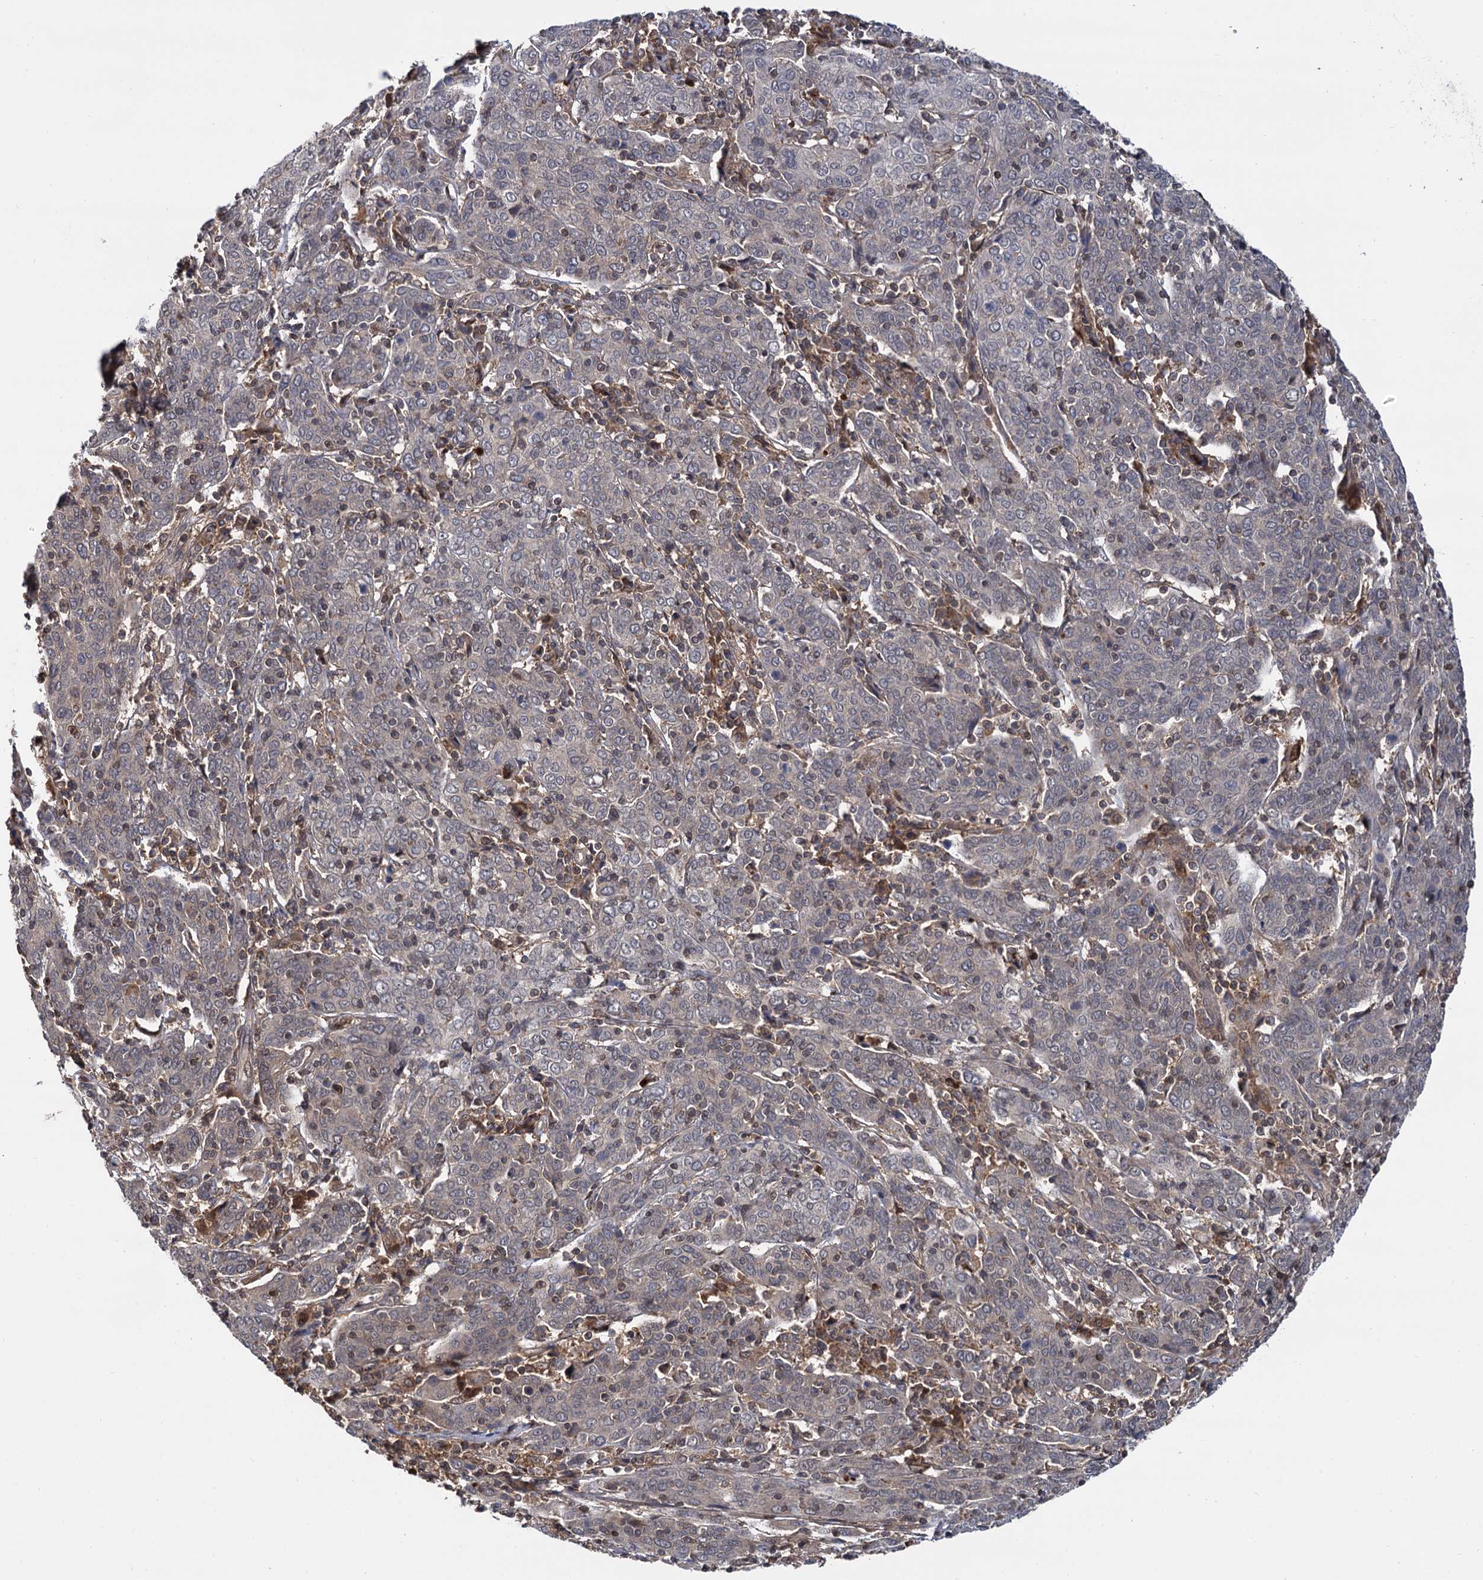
{"staining": {"intensity": "negative", "quantity": "none", "location": "none"}, "tissue": "cervical cancer", "cell_type": "Tumor cells", "image_type": "cancer", "snomed": [{"axis": "morphology", "description": "Squamous cell carcinoma, NOS"}, {"axis": "topography", "description": "Cervix"}], "caption": "A high-resolution photomicrograph shows IHC staining of cervical cancer, which demonstrates no significant expression in tumor cells. The staining was performed using DAB (3,3'-diaminobenzidine) to visualize the protein expression in brown, while the nuclei were stained in blue with hematoxylin (Magnification: 20x).", "gene": "SELENOP", "patient": {"sex": "female", "age": 67}}